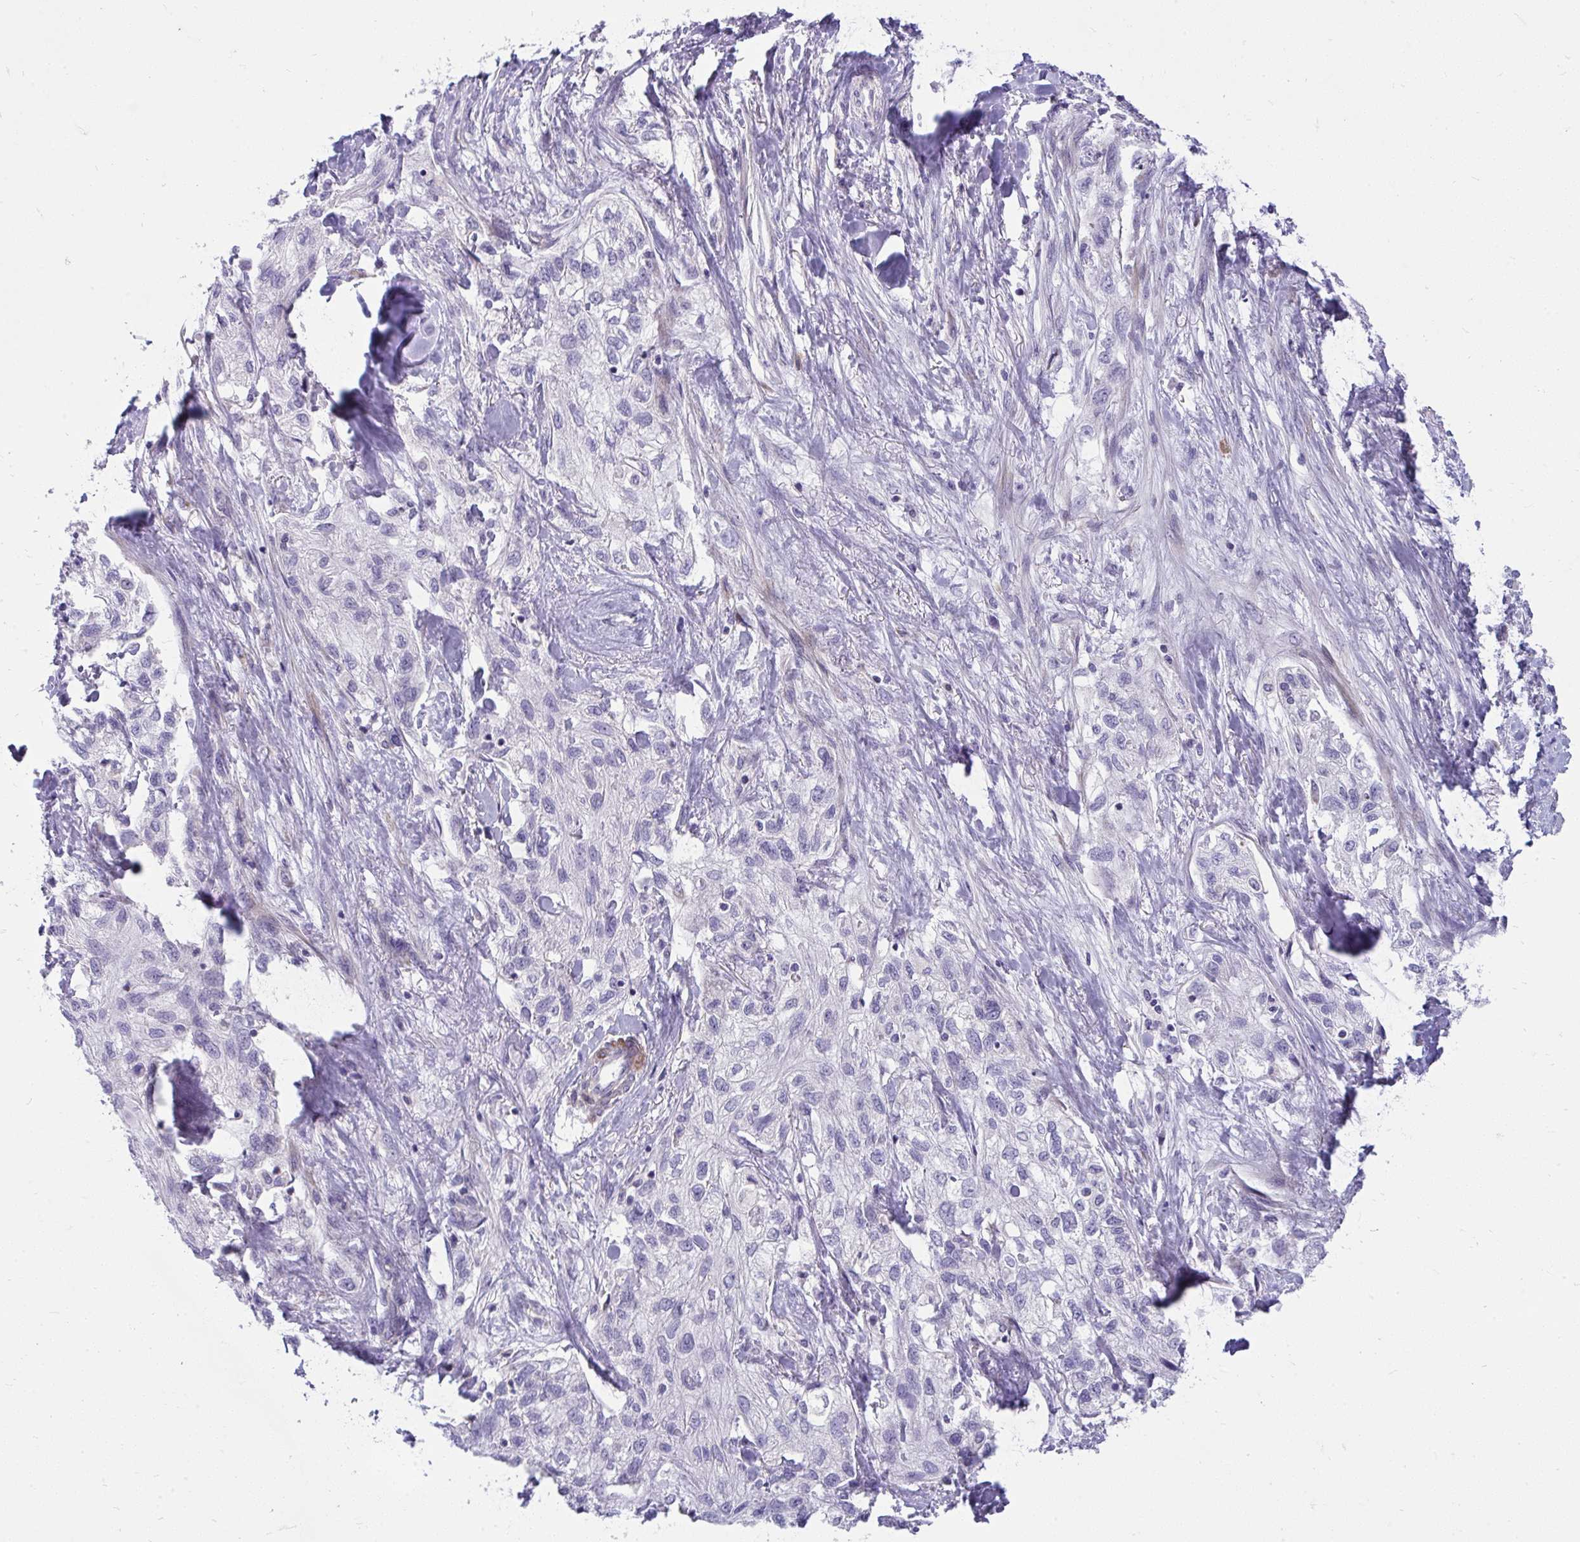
{"staining": {"intensity": "negative", "quantity": "none", "location": "none"}, "tissue": "skin cancer", "cell_type": "Tumor cells", "image_type": "cancer", "snomed": [{"axis": "morphology", "description": "Squamous cell carcinoma, NOS"}, {"axis": "topography", "description": "Skin"}, {"axis": "topography", "description": "Vulva"}], "caption": "DAB (3,3'-diaminobenzidine) immunohistochemical staining of skin squamous cell carcinoma demonstrates no significant expression in tumor cells.", "gene": "PIGZ", "patient": {"sex": "female", "age": 86}}